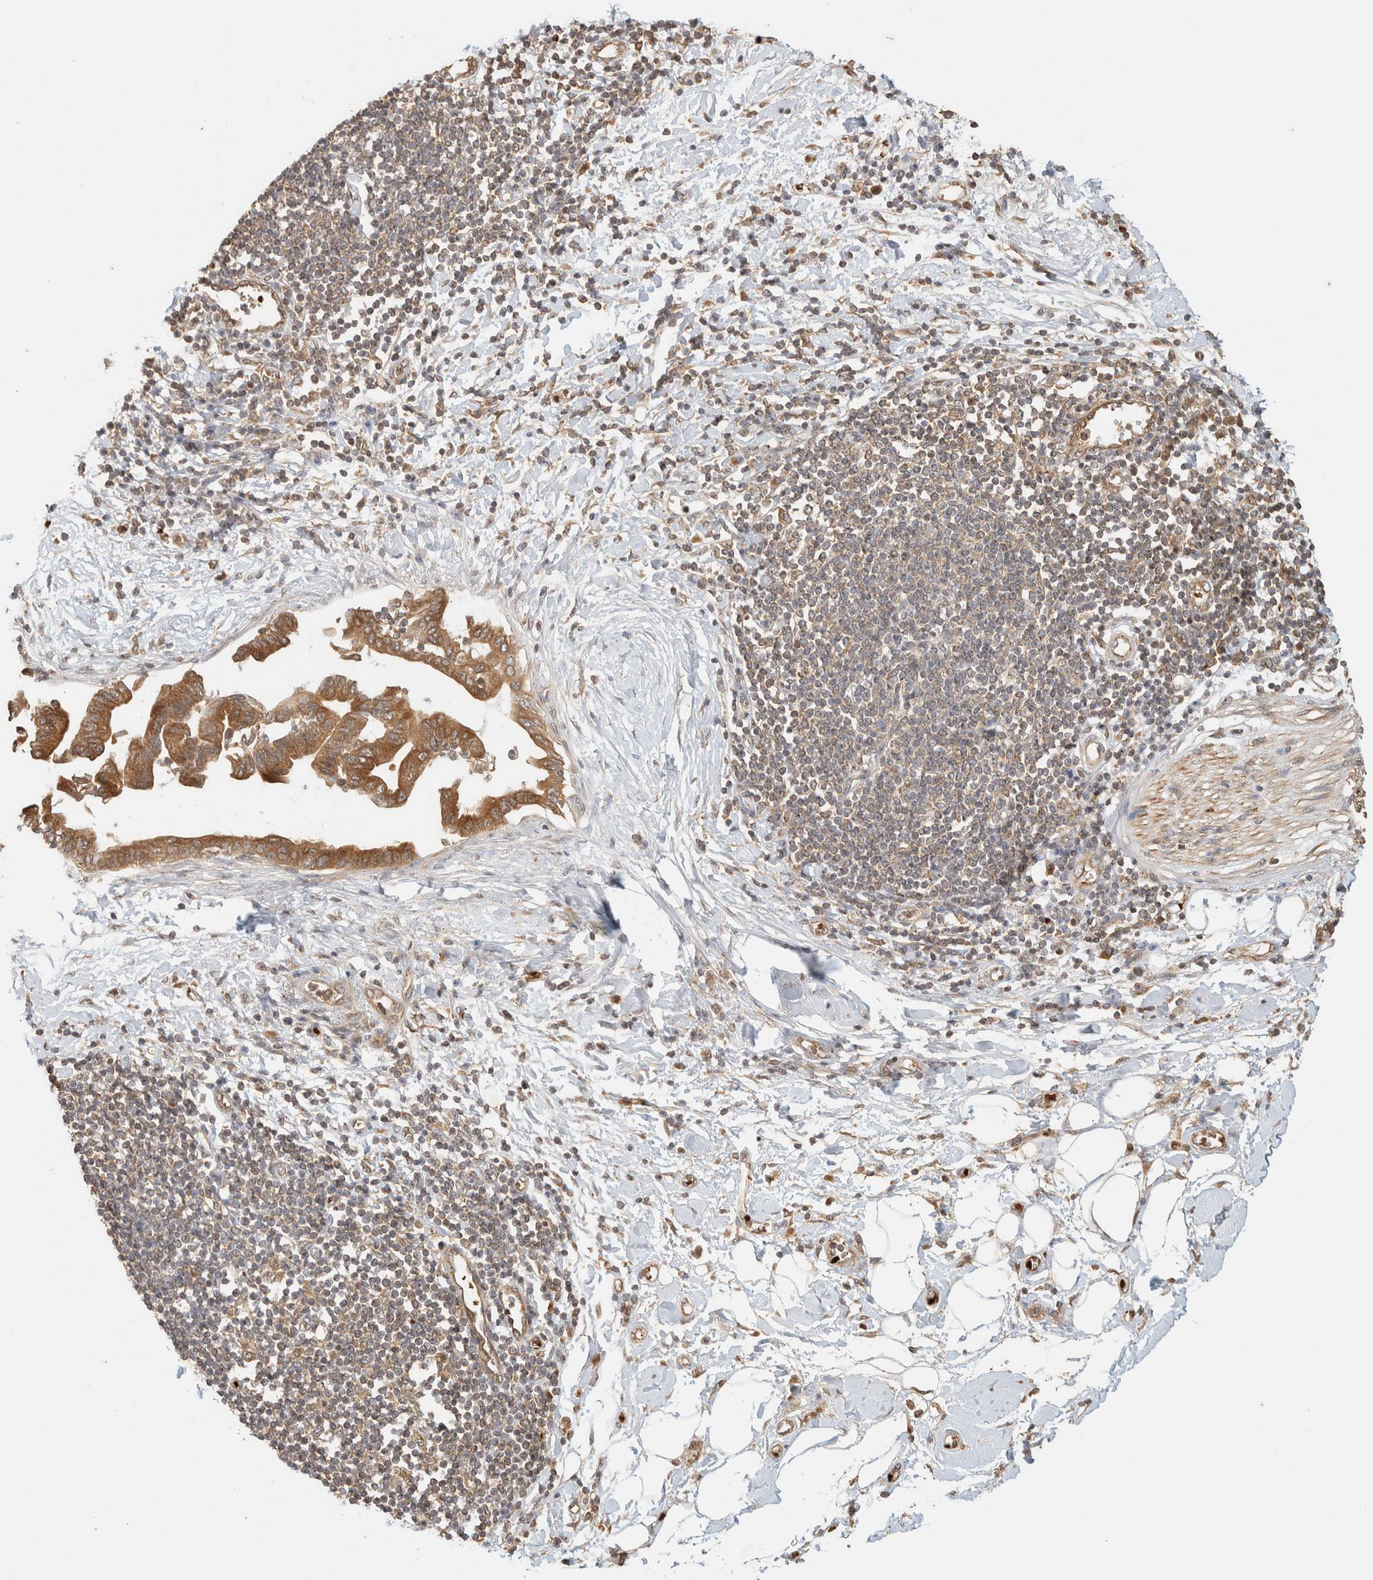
{"staining": {"intensity": "moderate", "quantity": ">75%", "location": "cytoplasmic/membranous"}, "tissue": "pancreatic cancer", "cell_type": "Tumor cells", "image_type": "cancer", "snomed": [{"axis": "morphology", "description": "Normal tissue, NOS"}, {"axis": "morphology", "description": "Adenocarcinoma, NOS"}, {"axis": "topography", "description": "Pancreas"}, {"axis": "topography", "description": "Duodenum"}], "caption": "Immunohistochemistry (IHC) of adenocarcinoma (pancreatic) exhibits medium levels of moderate cytoplasmic/membranous staining in about >75% of tumor cells. The protein of interest is stained brown, and the nuclei are stained in blue (DAB (3,3'-diaminobenzidine) IHC with brightfield microscopy, high magnification).", "gene": "TTI2", "patient": {"sex": "female", "age": 60}}